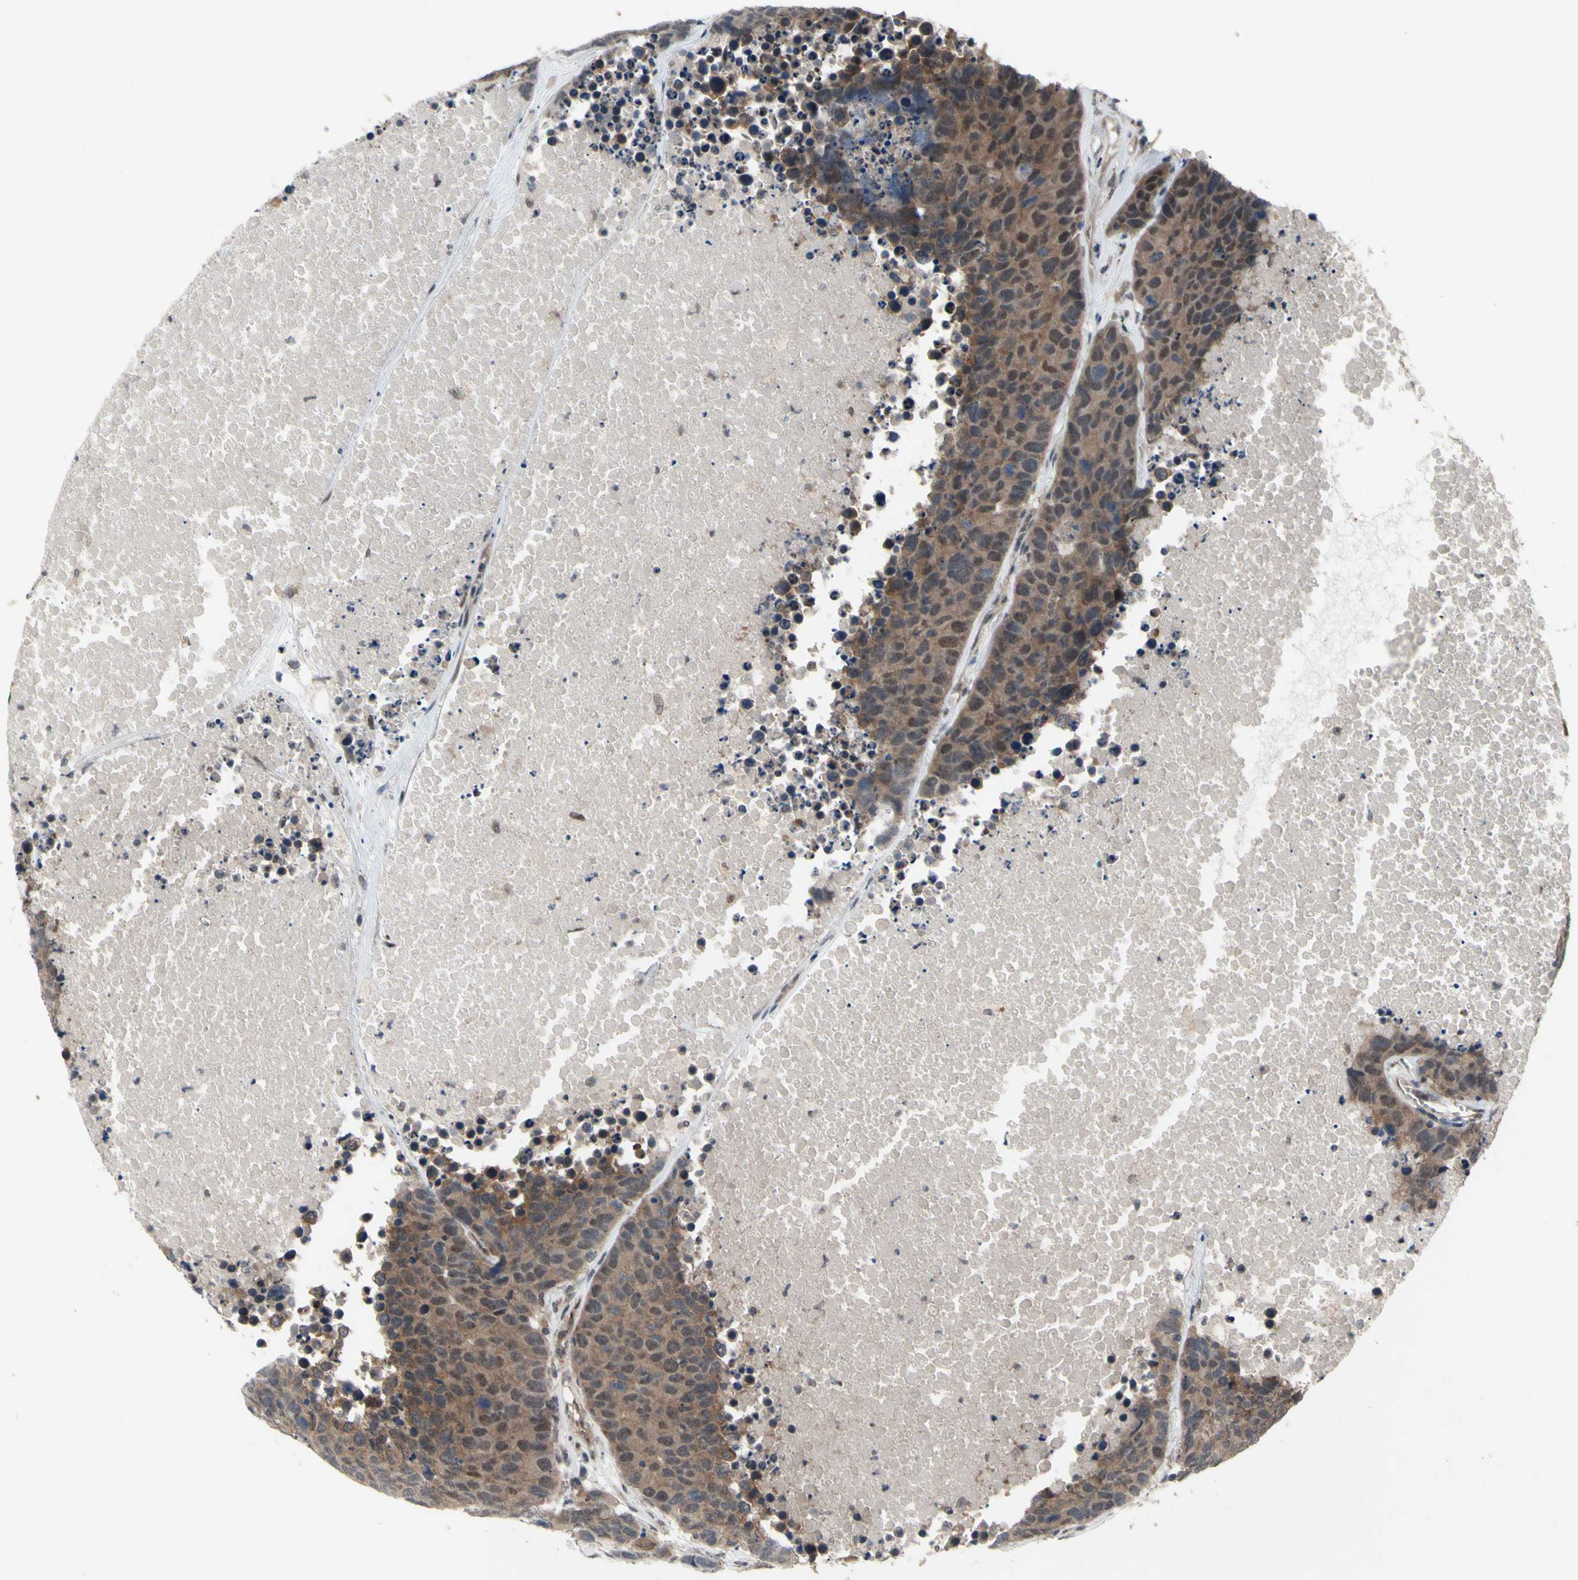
{"staining": {"intensity": "weak", "quantity": ">75%", "location": "cytoplasmic/membranous"}, "tissue": "carcinoid", "cell_type": "Tumor cells", "image_type": "cancer", "snomed": [{"axis": "morphology", "description": "Carcinoid, malignant, NOS"}, {"axis": "topography", "description": "Lung"}], "caption": "This histopathology image exhibits IHC staining of carcinoid, with low weak cytoplasmic/membranous staining in about >75% of tumor cells.", "gene": "TRDMT1", "patient": {"sex": "male", "age": 60}}